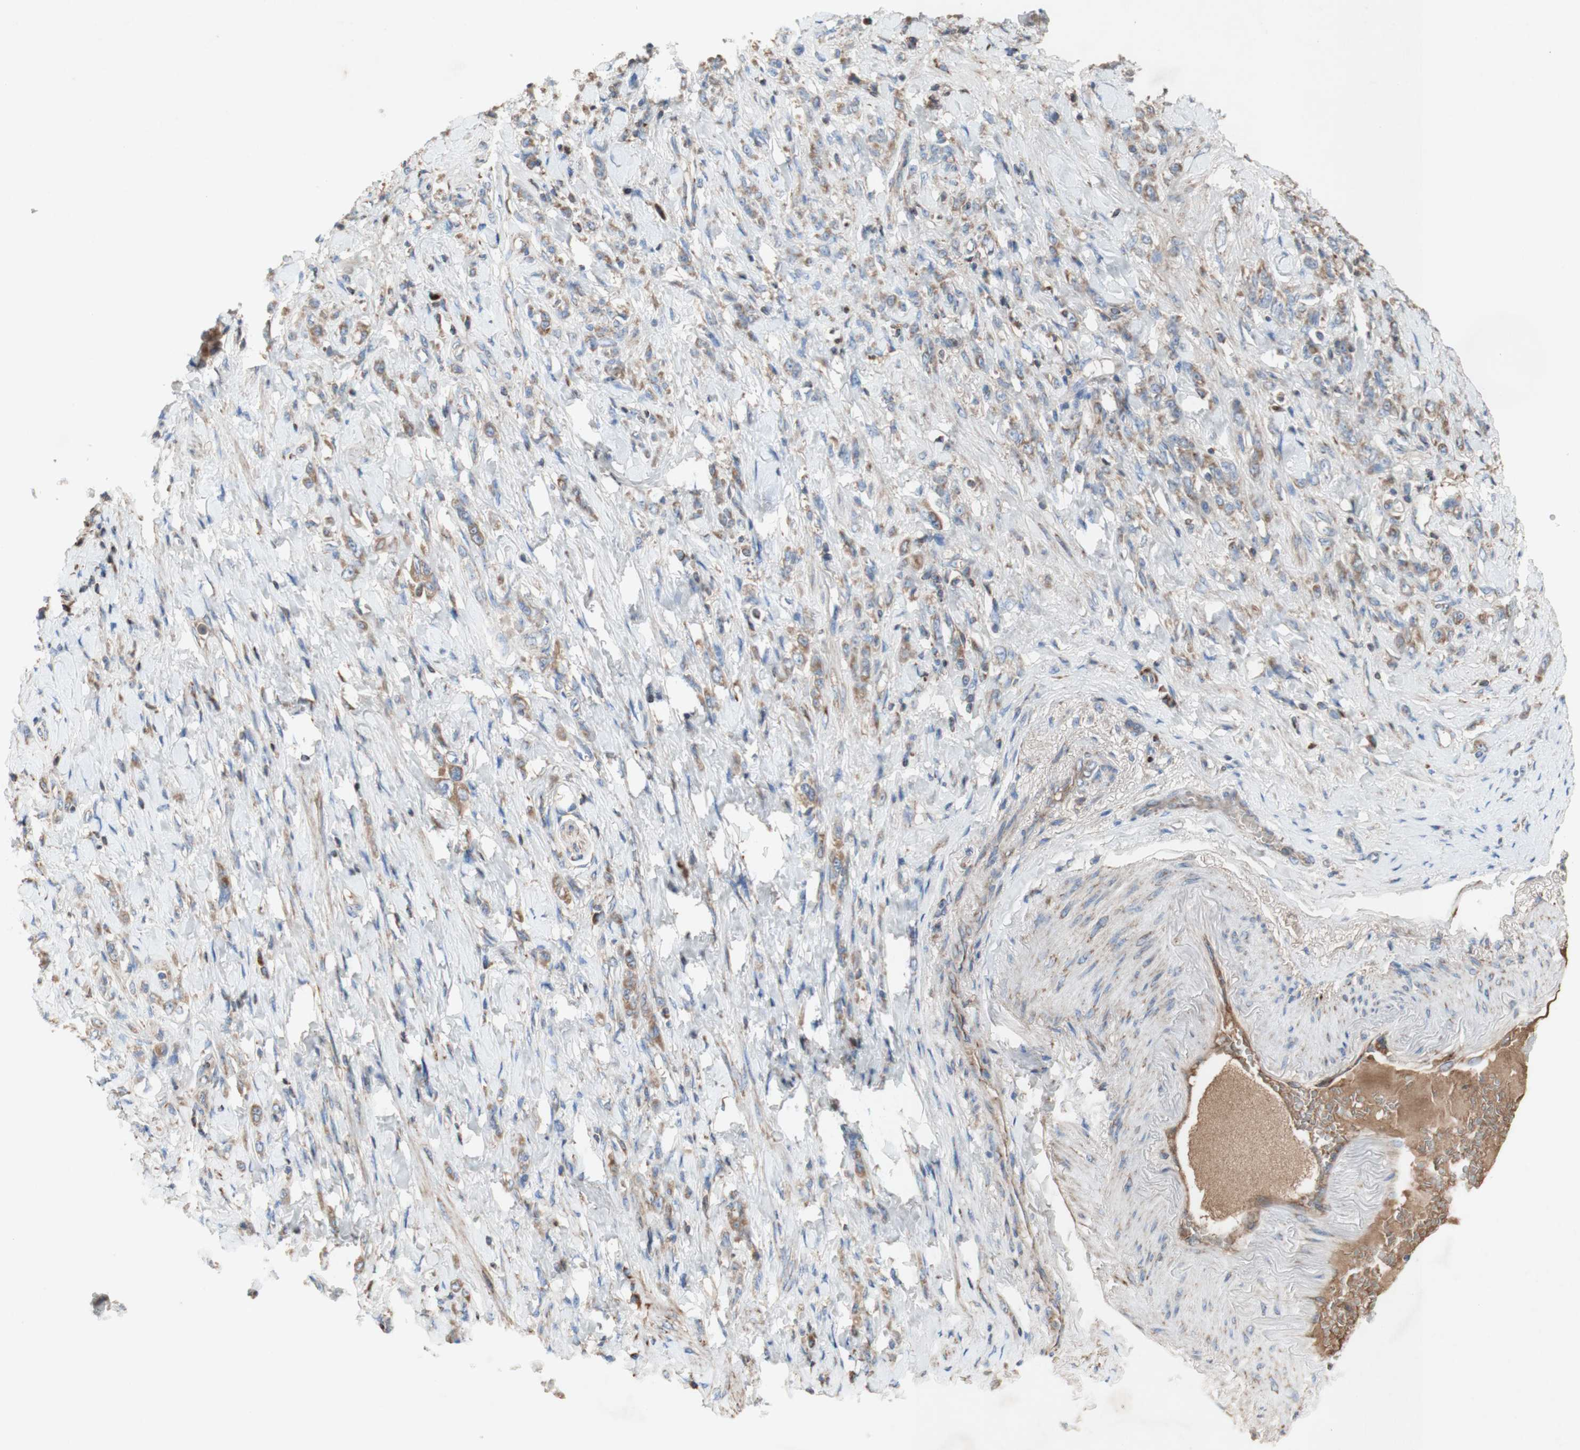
{"staining": {"intensity": "moderate", "quantity": ">75%", "location": "cytoplasmic/membranous"}, "tissue": "stomach cancer", "cell_type": "Tumor cells", "image_type": "cancer", "snomed": [{"axis": "morphology", "description": "Adenocarcinoma, NOS"}, {"axis": "topography", "description": "Stomach"}], "caption": "This micrograph exhibits immunohistochemistry (IHC) staining of stomach adenocarcinoma, with medium moderate cytoplasmic/membranous staining in about >75% of tumor cells.", "gene": "SDHB", "patient": {"sex": "male", "age": 82}}